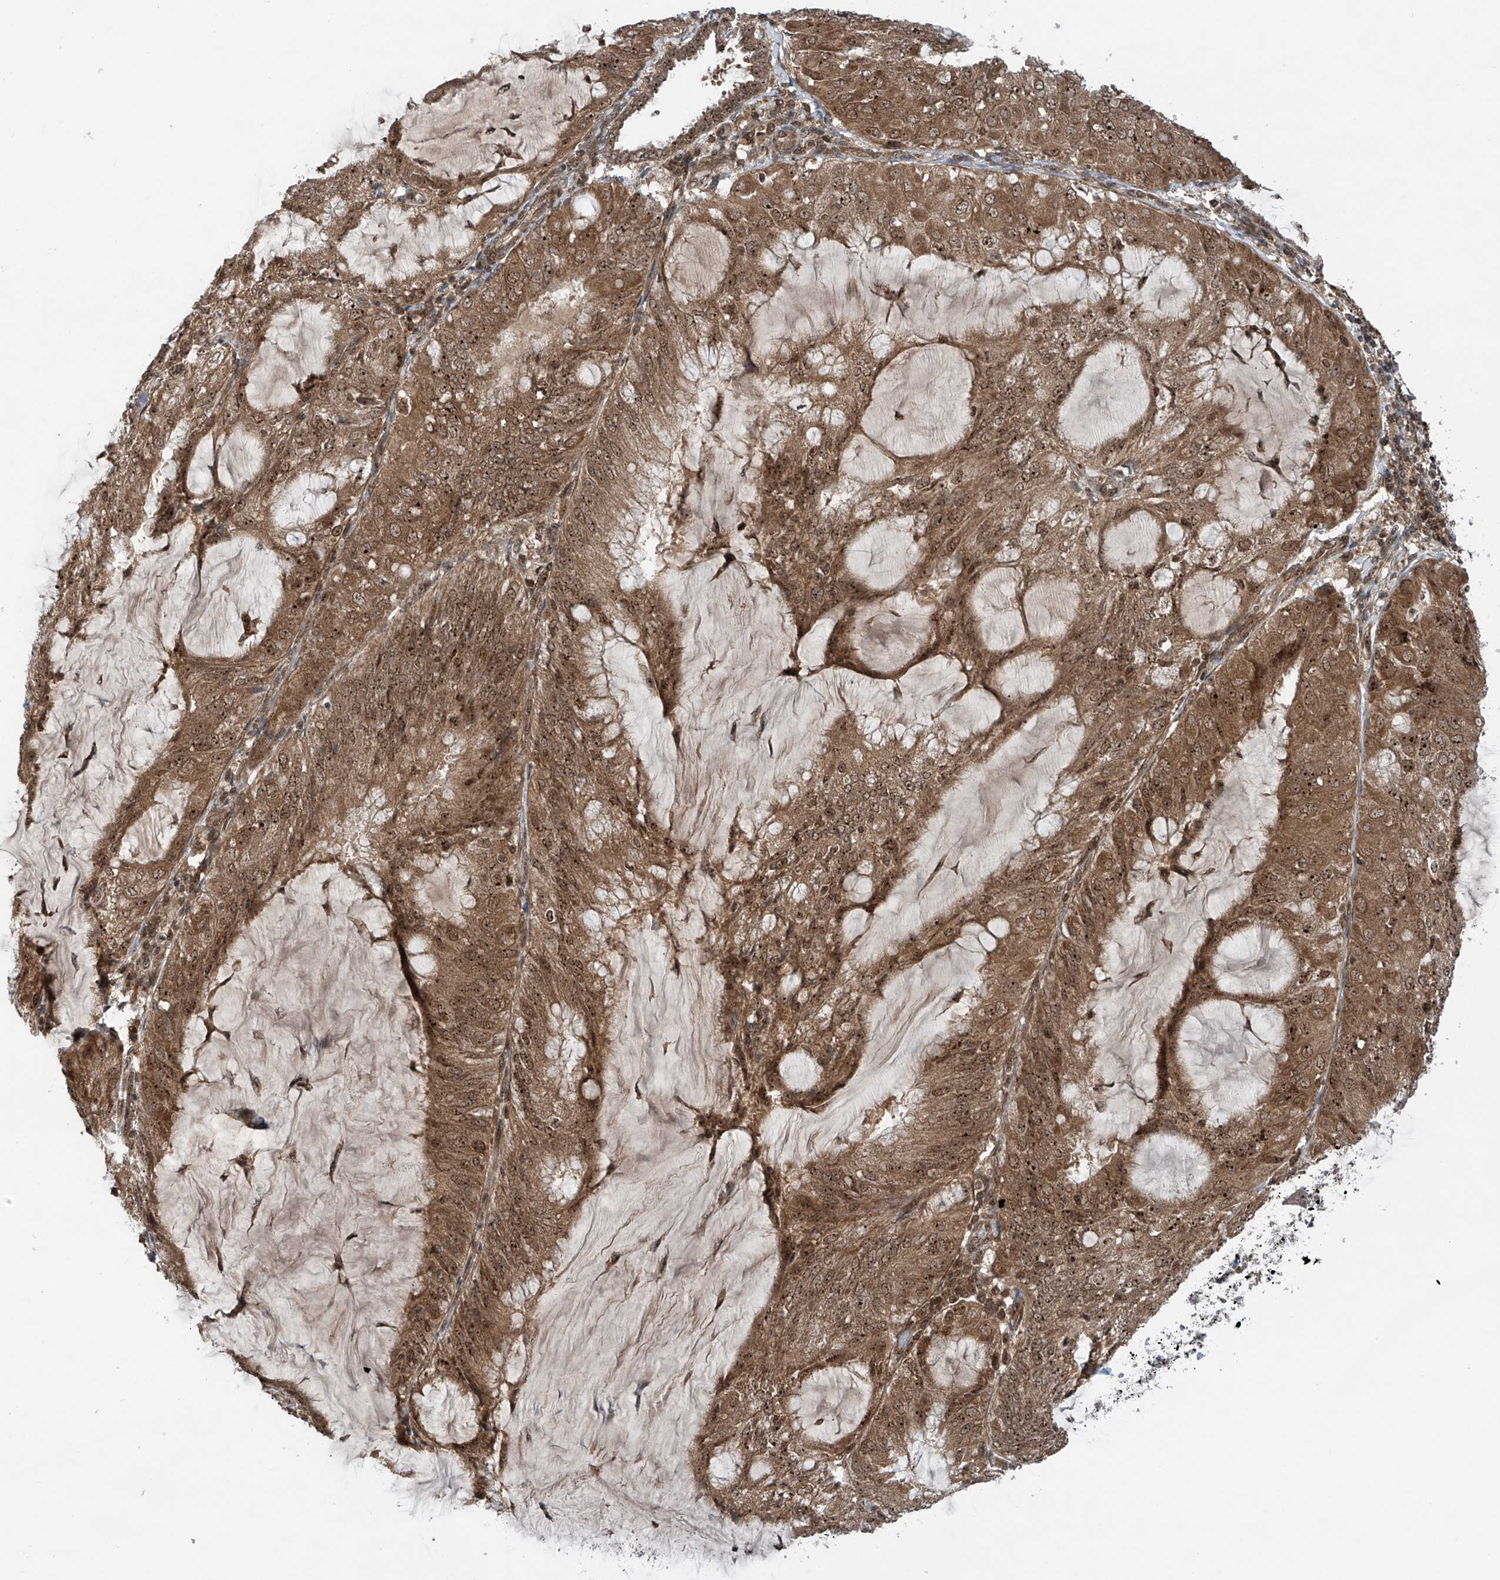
{"staining": {"intensity": "moderate", "quantity": ">75%", "location": "cytoplasmic/membranous,nuclear"}, "tissue": "endometrial cancer", "cell_type": "Tumor cells", "image_type": "cancer", "snomed": [{"axis": "morphology", "description": "Adenocarcinoma, NOS"}, {"axis": "topography", "description": "Endometrium"}], "caption": "An image of endometrial adenocarcinoma stained for a protein demonstrates moderate cytoplasmic/membranous and nuclear brown staining in tumor cells.", "gene": "C1orf131", "patient": {"sex": "female", "age": 81}}